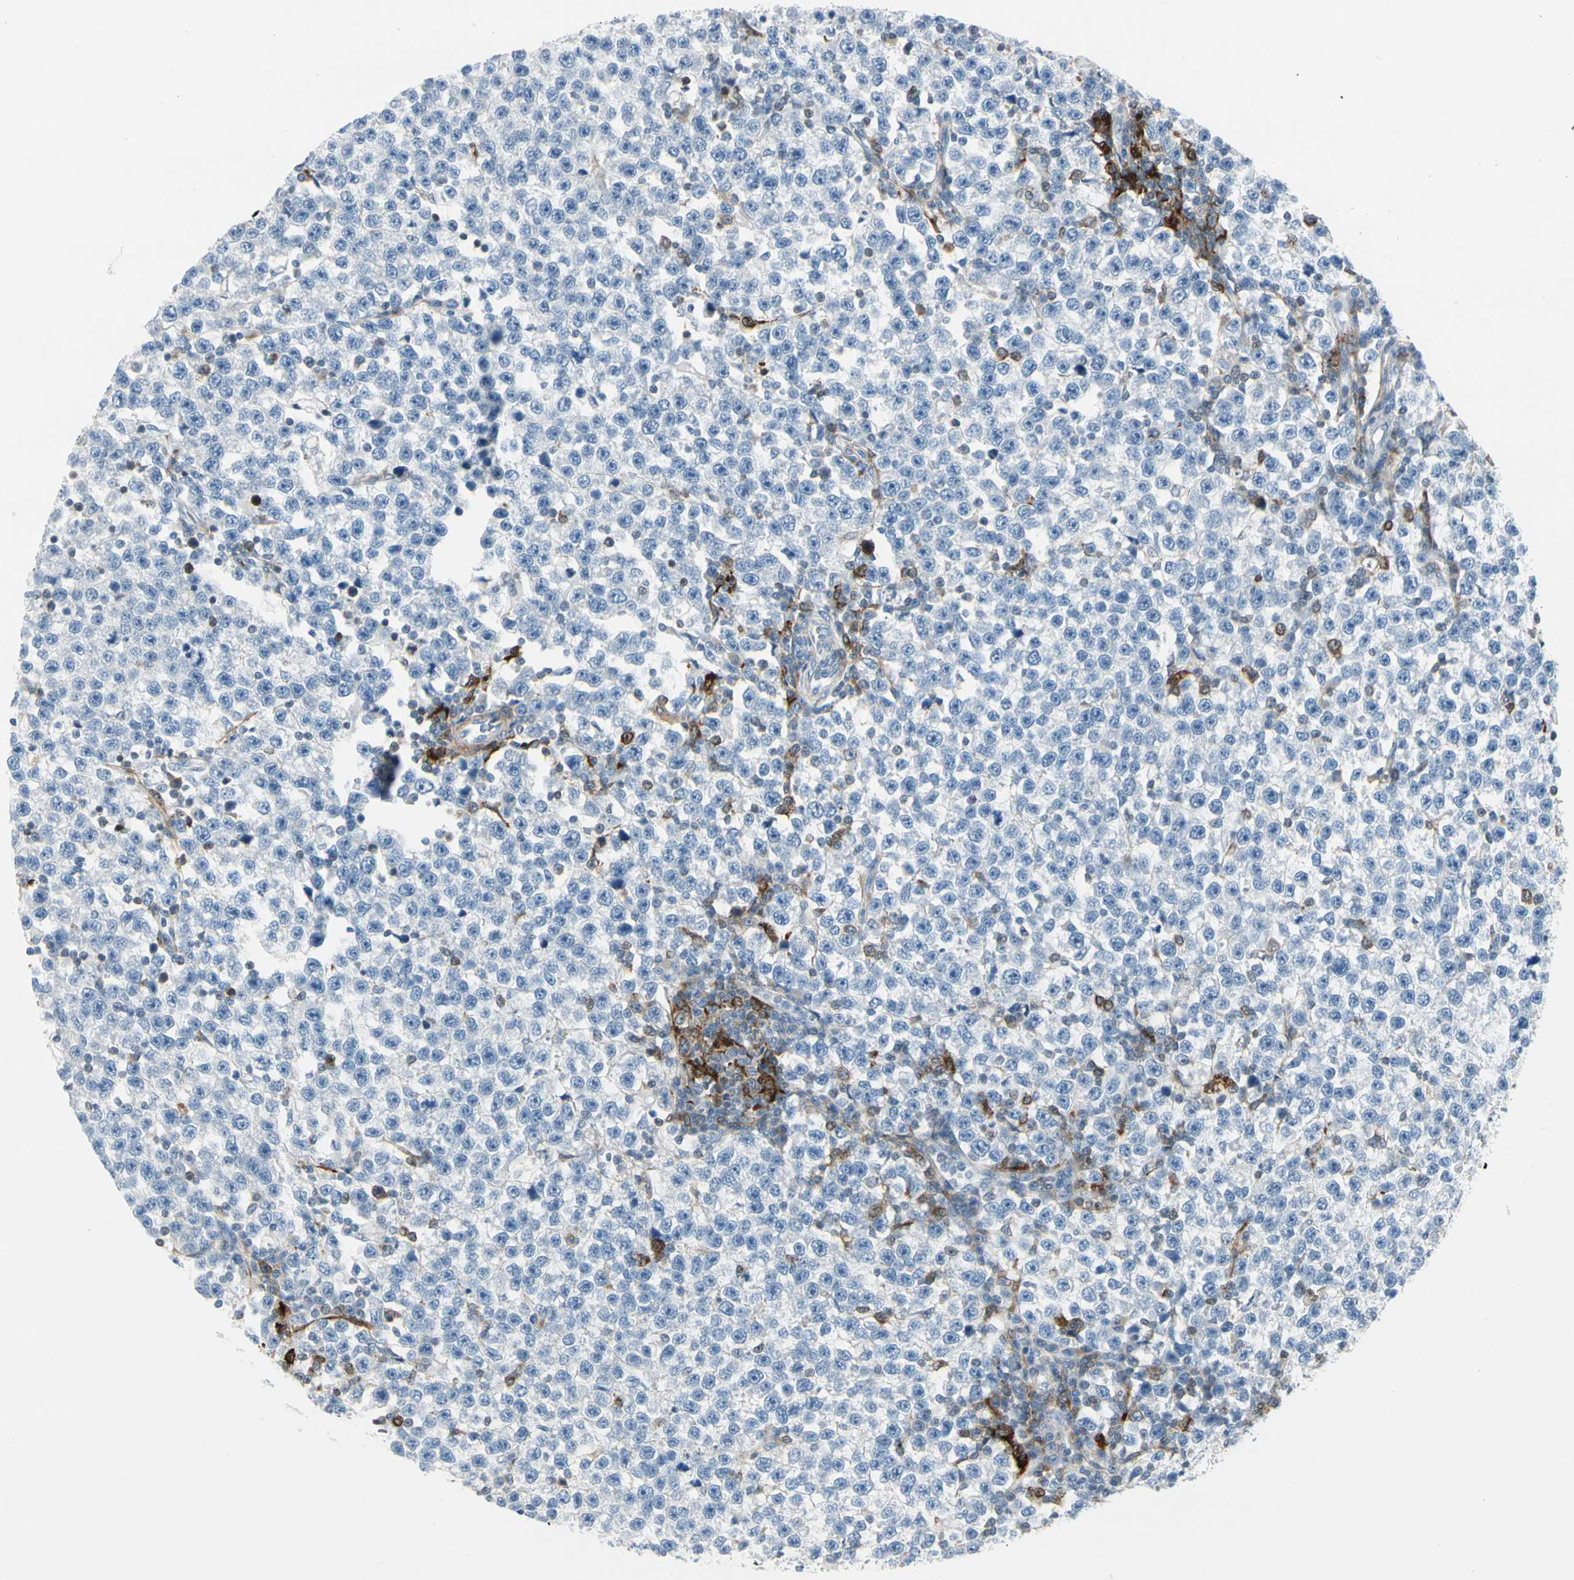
{"staining": {"intensity": "negative", "quantity": "none", "location": "none"}, "tissue": "testis cancer", "cell_type": "Tumor cells", "image_type": "cancer", "snomed": [{"axis": "morphology", "description": "Seminoma, NOS"}, {"axis": "topography", "description": "Testis"}], "caption": "Immunohistochemistry (IHC) histopathology image of seminoma (testis) stained for a protein (brown), which displays no positivity in tumor cells.", "gene": "TRAF1", "patient": {"sex": "male", "age": 43}}